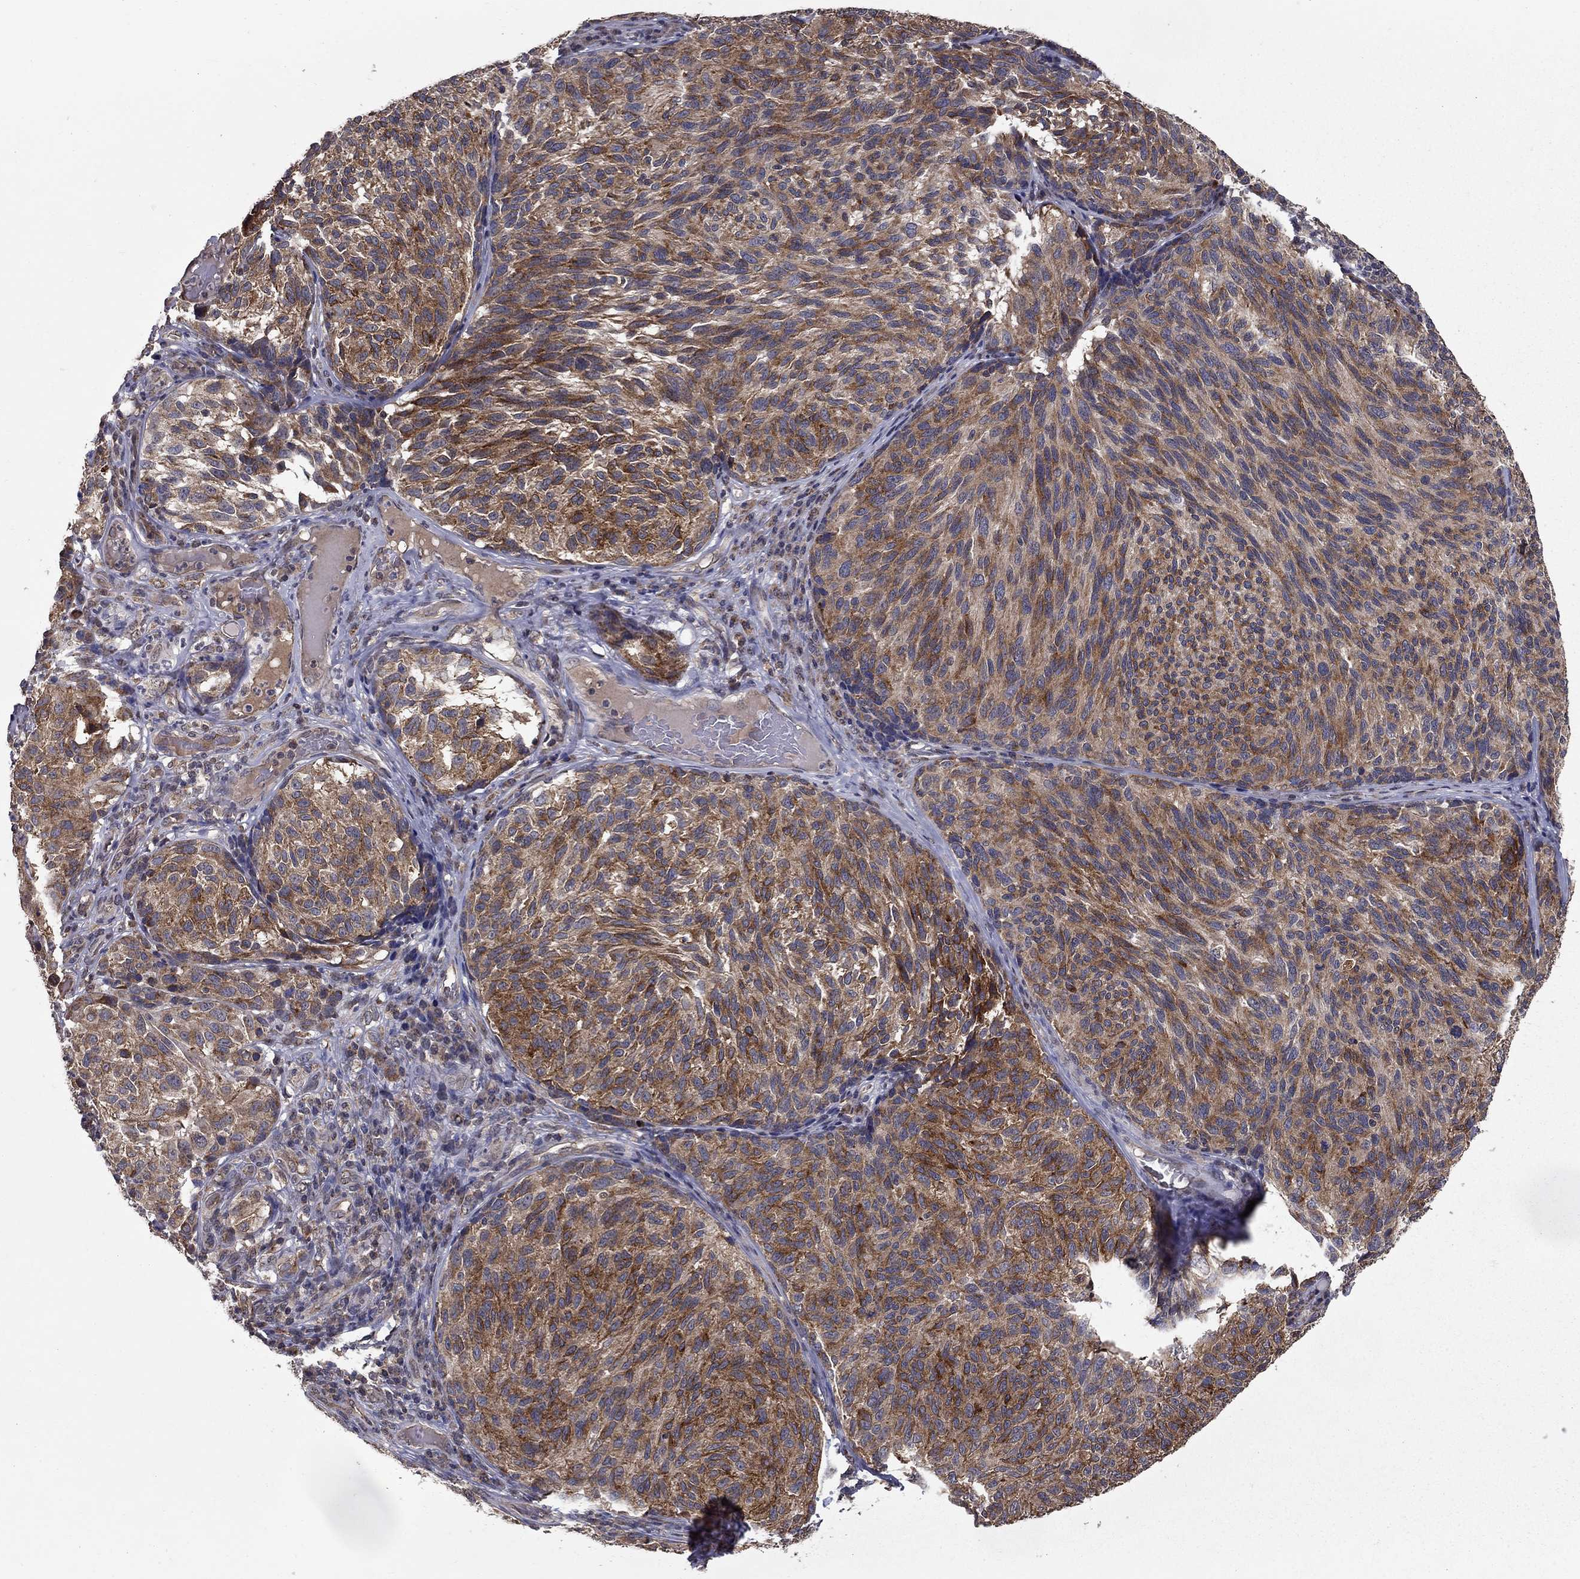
{"staining": {"intensity": "strong", "quantity": ">75%", "location": "cytoplasmic/membranous"}, "tissue": "melanoma", "cell_type": "Tumor cells", "image_type": "cancer", "snomed": [{"axis": "morphology", "description": "Malignant melanoma, NOS"}, {"axis": "topography", "description": "Skin"}], "caption": "An immunohistochemistry (IHC) photomicrograph of tumor tissue is shown. Protein staining in brown highlights strong cytoplasmic/membranous positivity in malignant melanoma within tumor cells. (DAB = brown stain, brightfield microscopy at high magnification).", "gene": "SLC2A13", "patient": {"sex": "female", "age": 73}}